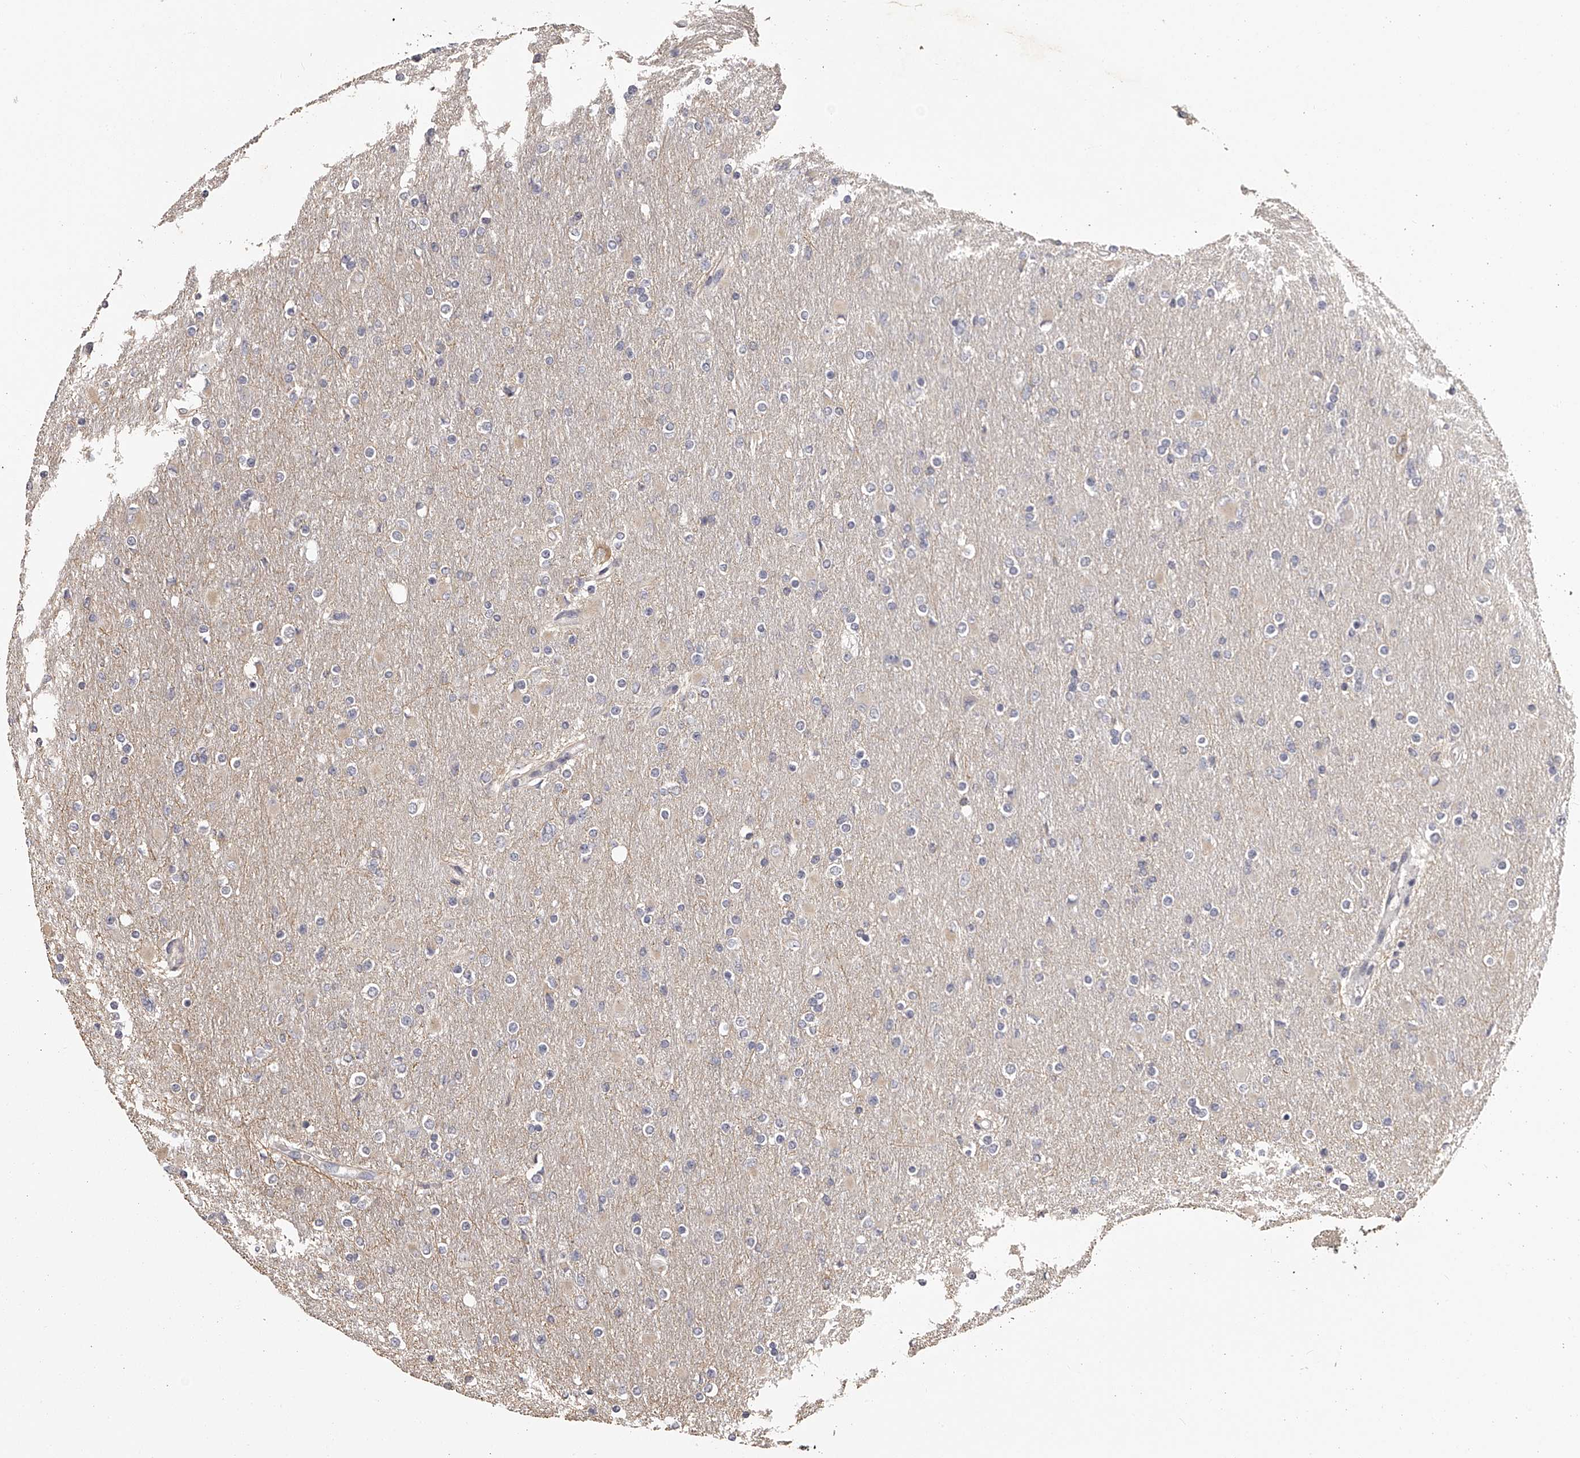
{"staining": {"intensity": "negative", "quantity": "none", "location": "none"}, "tissue": "glioma", "cell_type": "Tumor cells", "image_type": "cancer", "snomed": [{"axis": "morphology", "description": "Glioma, malignant, High grade"}, {"axis": "topography", "description": "Cerebral cortex"}], "caption": "A photomicrograph of malignant glioma (high-grade) stained for a protein shows no brown staining in tumor cells. The staining is performed using DAB (3,3'-diaminobenzidine) brown chromogen with nuclei counter-stained in using hematoxylin.", "gene": "TNN", "patient": {"sex": "female", "age": 36}}